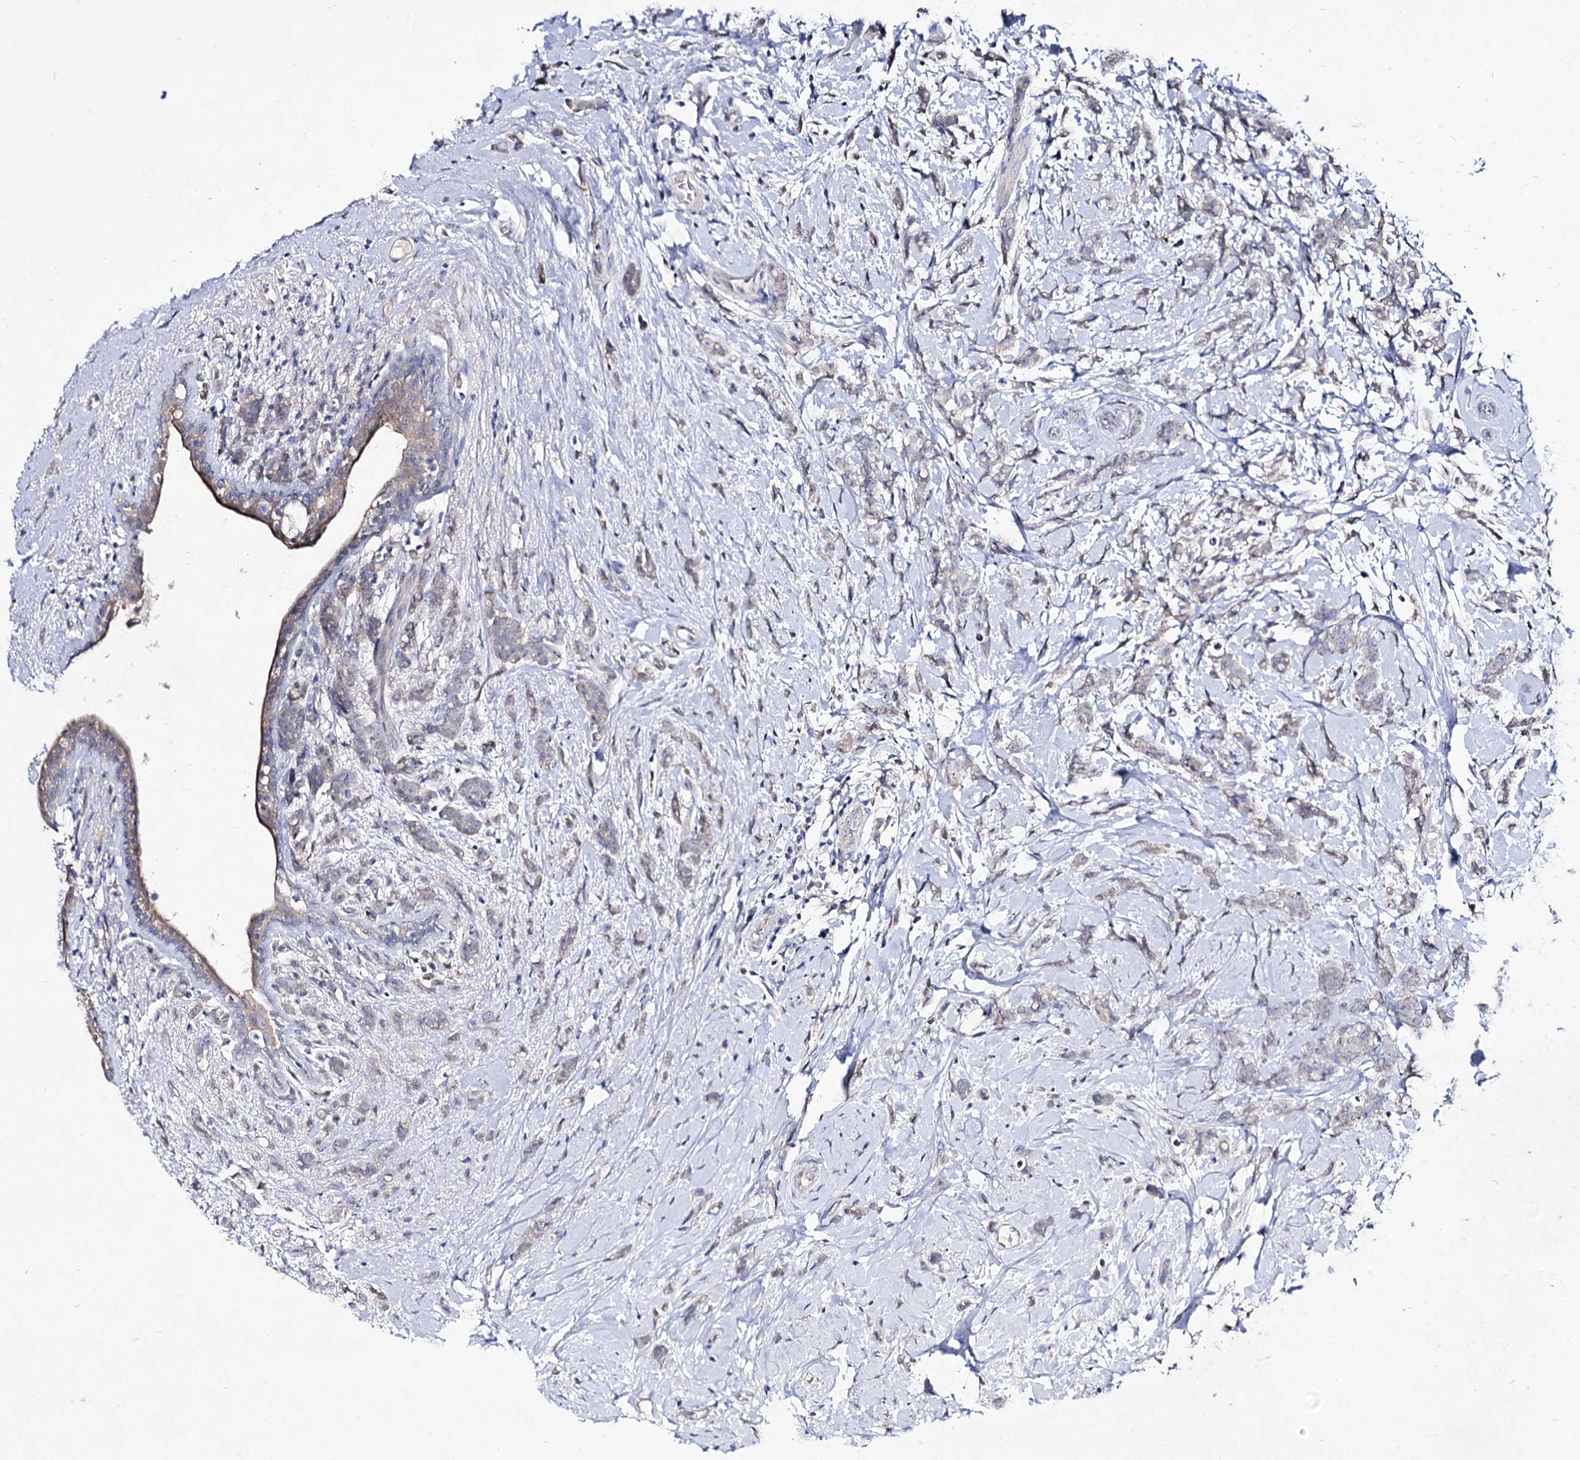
{"staining": {"intensity": "negative", "quantity": "none", "location": "none"}, "tissue": "breast cancer", "cell_type": "Tumor cells", "image_type": "cancer", "snomed": [{"axis": "morphology", "description": "Lobular carcinoma"}, {"axis": "topography", "description": "Breast"}], "caption": "Protein analysis of breast cancer (lobular carcinoma) exhibits no significant expression in tumor cells.", "gene": "ACTR6", "patient": {"sex": "female", "age": 58}}